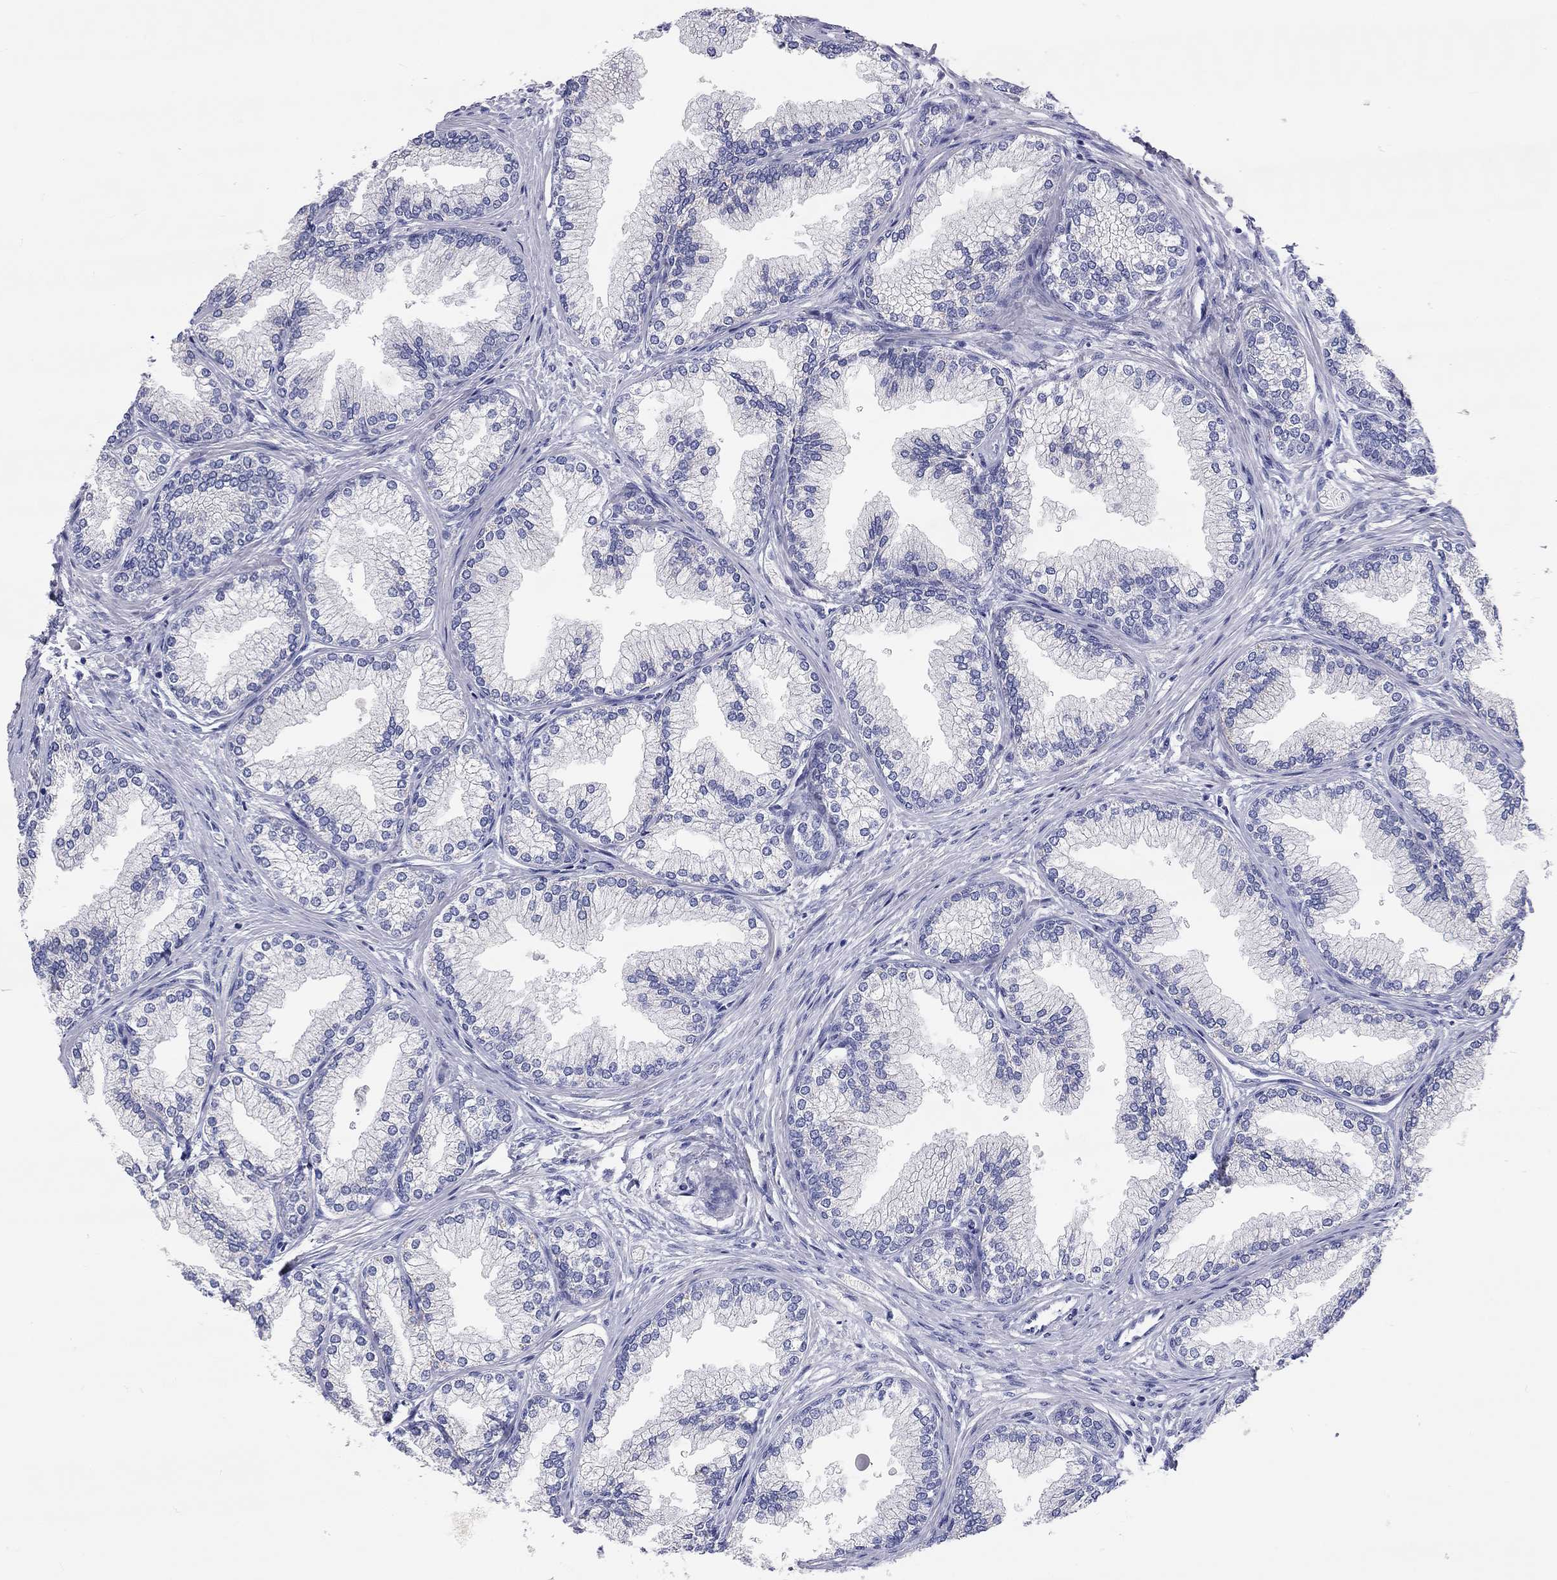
{"staining": {"intensity": "negative", "quantity": "none", "location": "none"}, "tissue": "prostate", "cell_type": "Glandular cells", "image_type": "normal", "snomed": [{"axis": "morphology", "description": "Normal tissue, NOS"}, {"axis": "topography", "description": "Prostate"}], "caption": "A histopathology image of human prostate is negative for staining in glandular cells. (DAB (3,3'-diaminobenzidine) immunohistochemistry, high magnification).", "gene": "ST7L", "patient": {"sex": "male", "age": 72}}